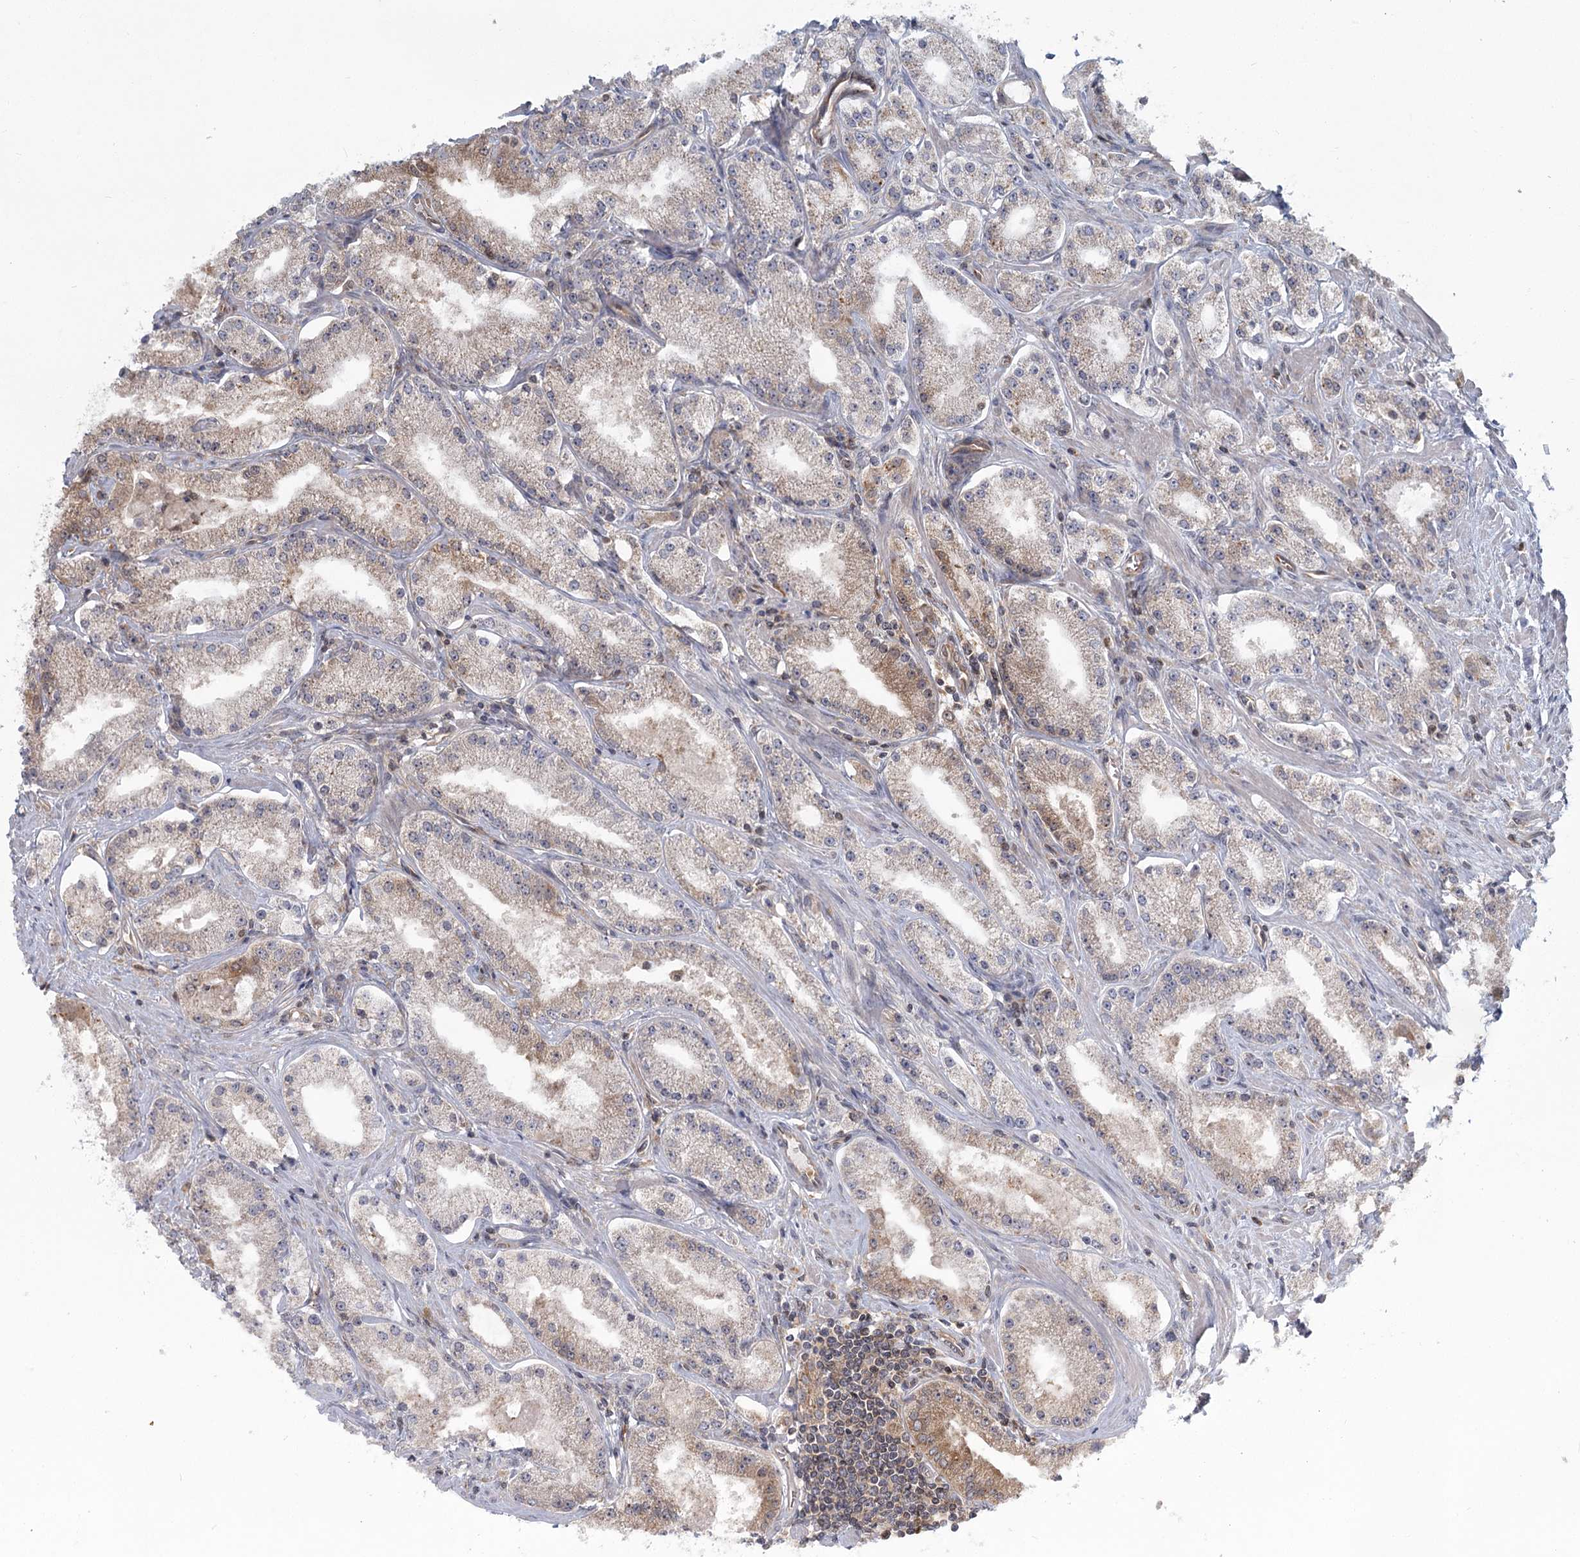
{"staining": {"intensity": "moderate", "quantity": "<25%", "location": "cytoplasmic/membranous"}, "tissue": "prostate cancer", "cell_type": "Tumor cells", "image_type": "cancer", "snomed": [{"axis": "morphology", "description": "Adenocarcinoma, Low grade"}, {"axis": "topography", "description": "Prostate"}], "caption": "Human prostate cancer stained with a brown dye shows moderate cytoplasmic/membranous positive staining in about <25% of tumor cells.", "gene": "THNSL1", "patient": {"sex": "male", "age": 69}}